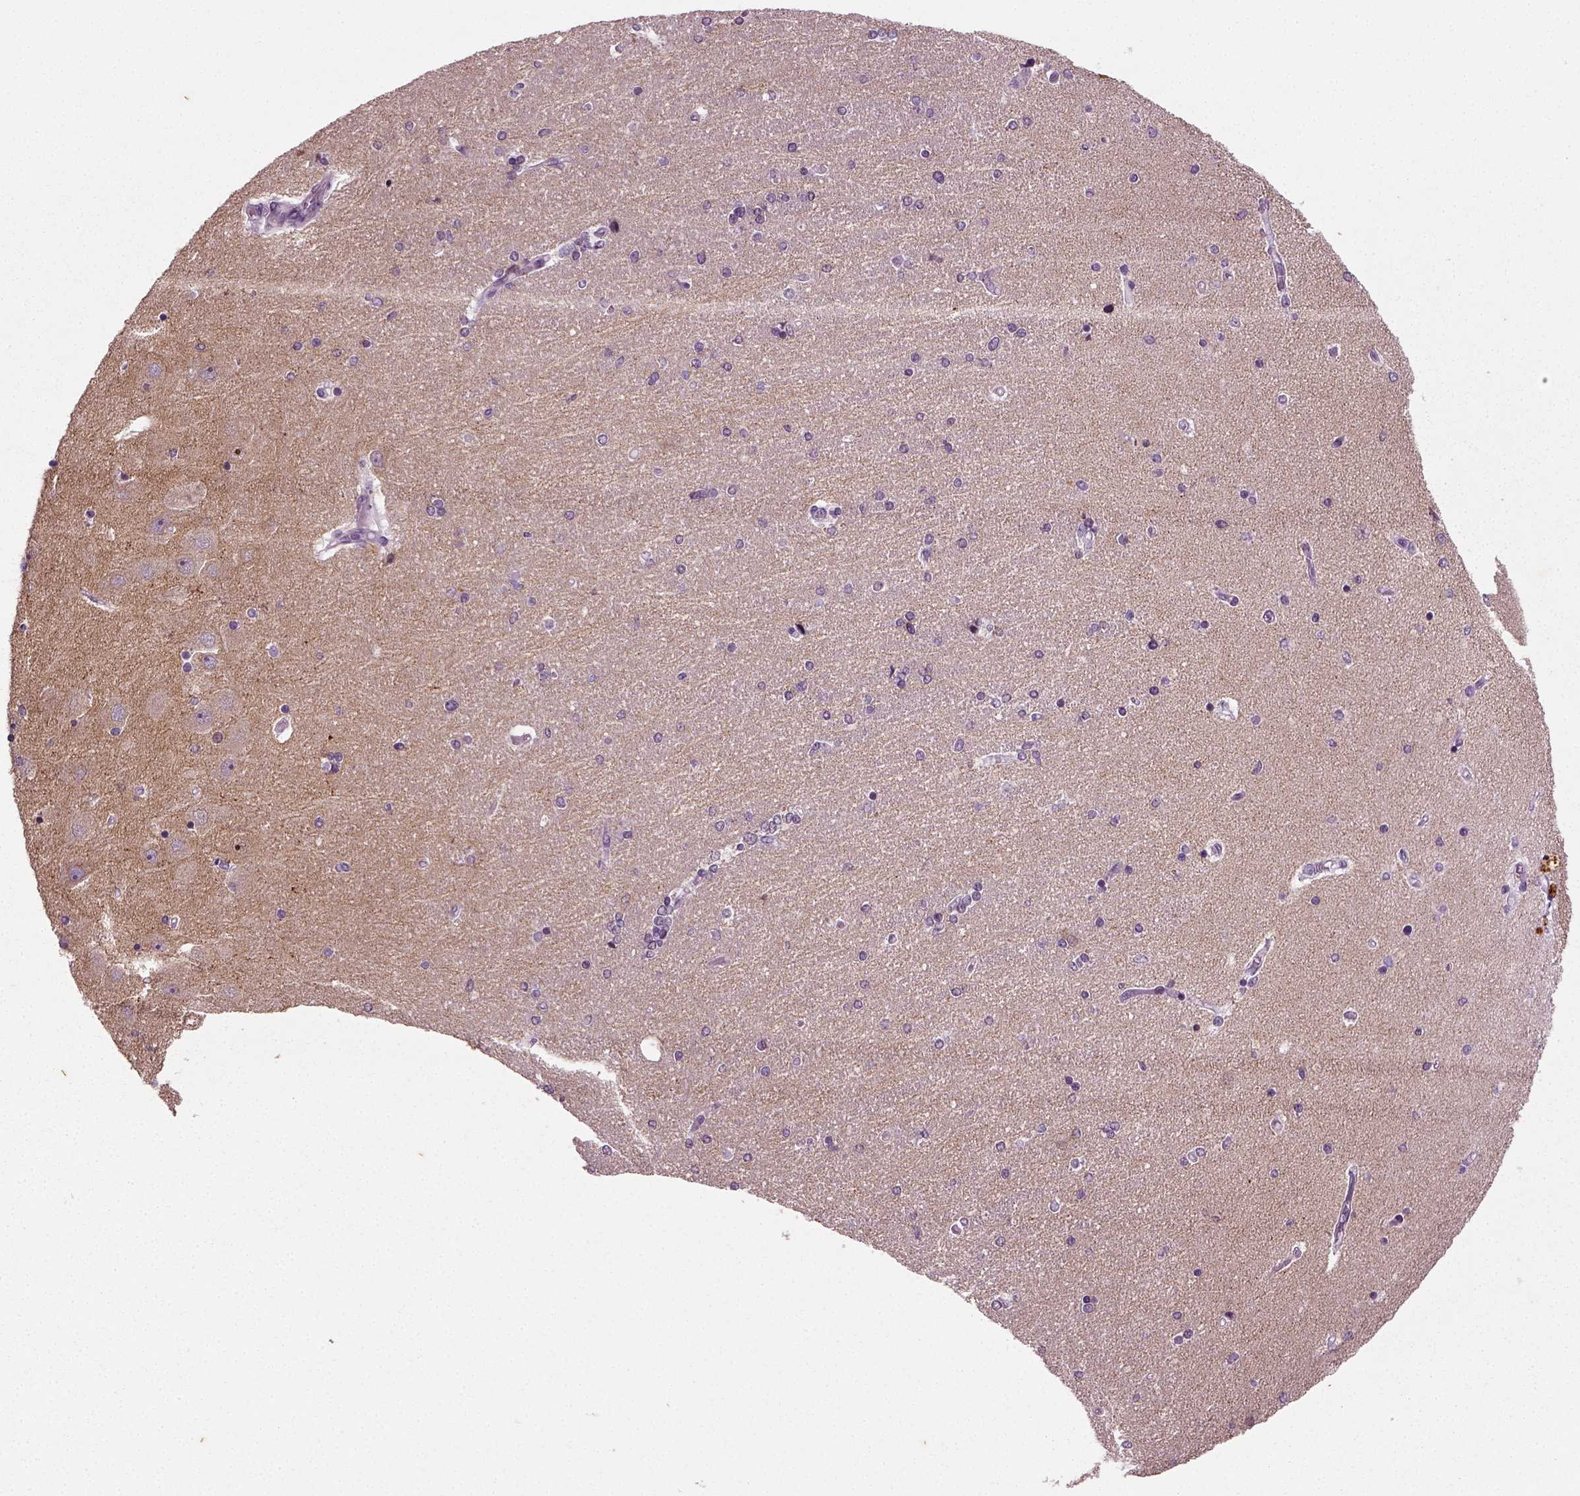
{"staining": {"intensity": "negative", "quantity": "none", "location": "none"}, "tissue": "hippocampus", "cell_type": "Glial cells", "image_type": "normal", "snomed": [{"axis": "morphology", "description": "Normal tissue, NOS"}, {"axis": "topography", "description": "Hippocampus"}], "caption": "The immunohistochemistry histopathology image has no significant expression in glial cells of hippocampus. (DAB (3,3'-diaminobenzidine) immunohistochemistry (IHC) visualized using brightfield microscopy, high magnification).", "gene": "SYNGAP1", "patient": {"sex": "female", "age": 54}}